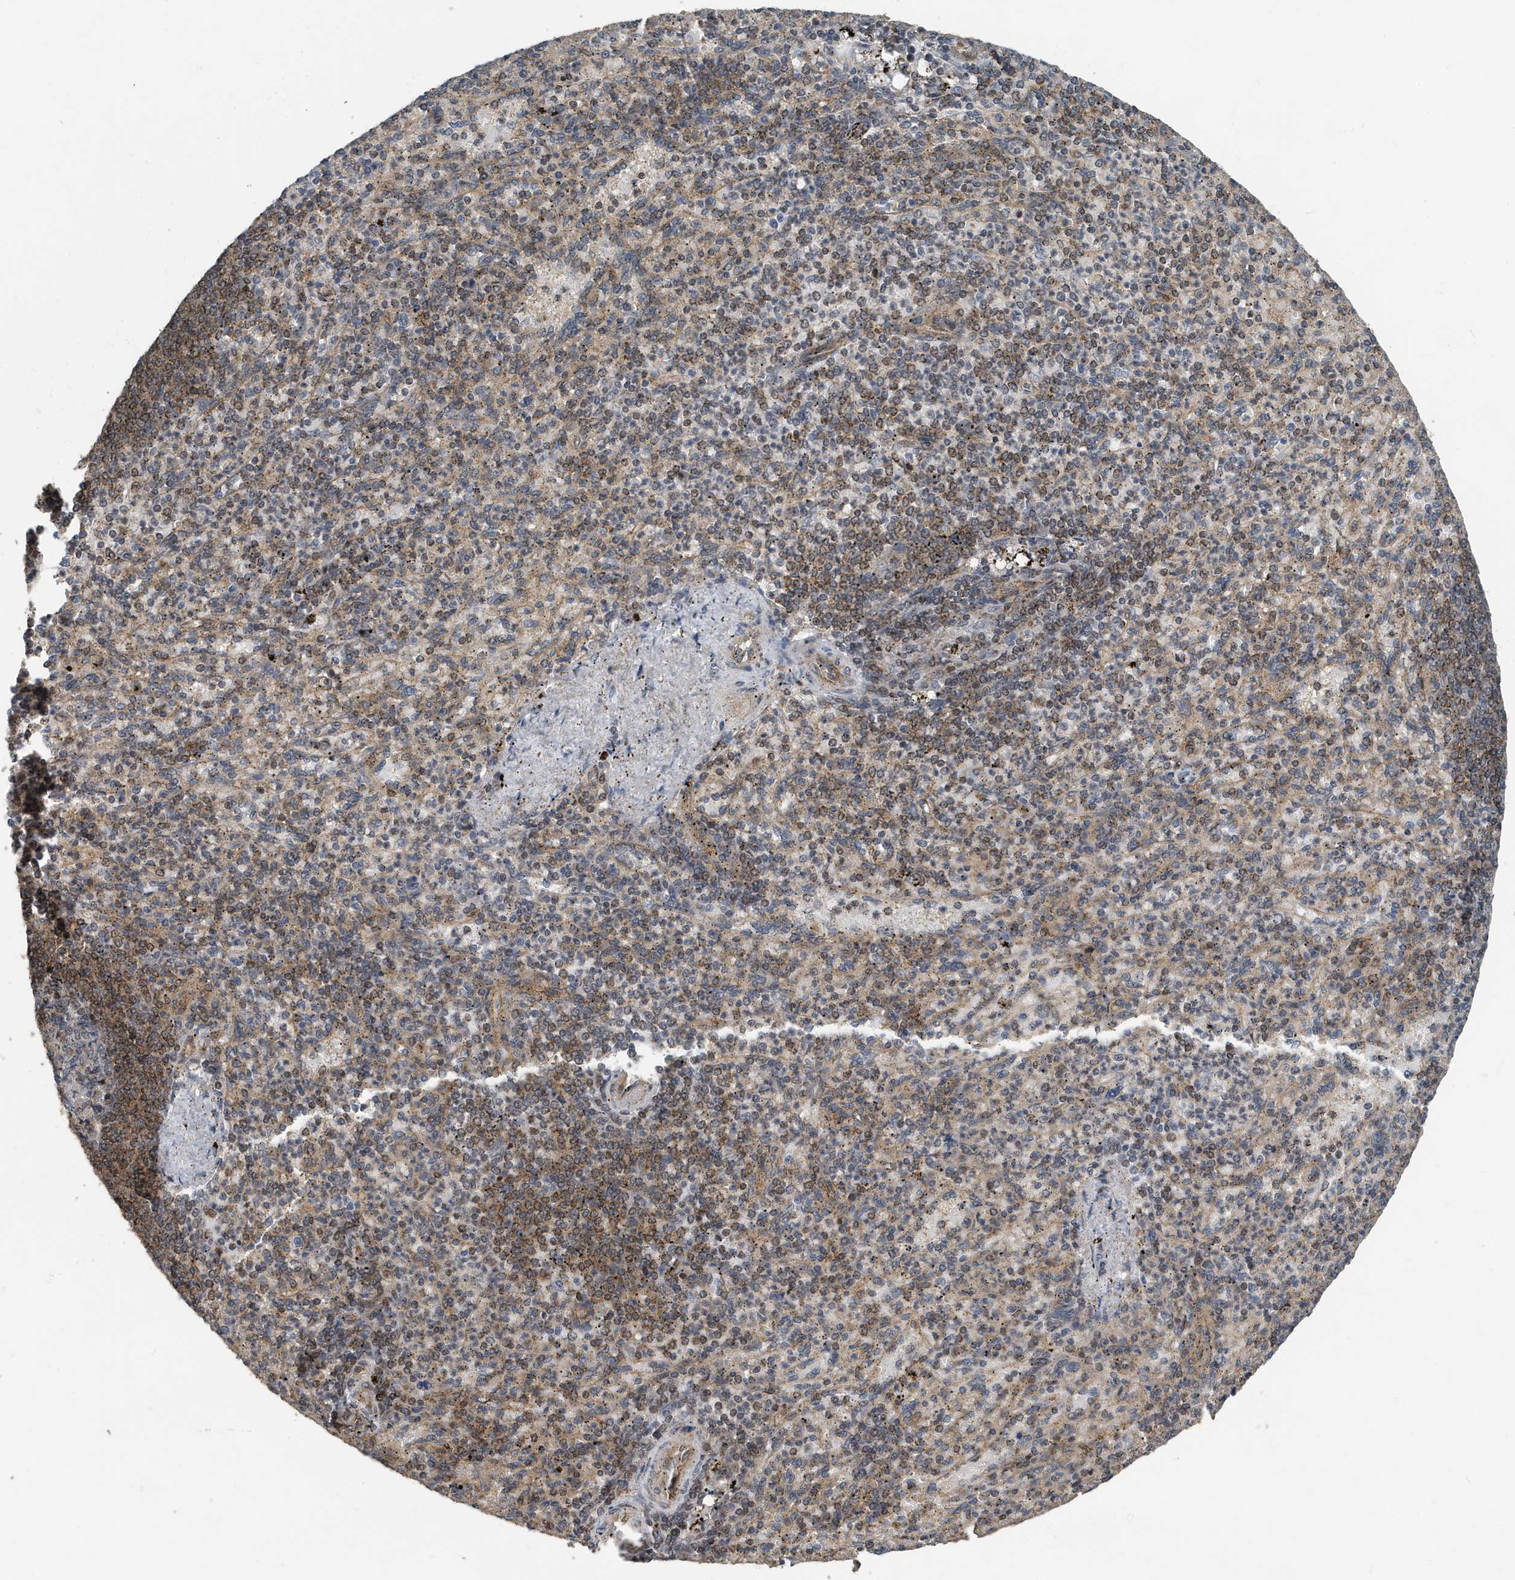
{"staining": {"intensity": "moderate", "quantity": "<25%", "location": "cytoplasmic/membranous"}, "tissue": "spleen", "cell_type": "Cells in red pulp", "image_type": "normal", "snomed": [{"axis": "morphology", "description": "Normal tissue, NOS"}, {"axis": "topography", "description": "Spleen"}], "caption": "Protein positivity by IHC exhibits moderate cytoplasmic/membranous staining in approximately <25% of cells in red pulp in benign spleen.", "gene": "KIF15", "patient": {"sex": "female", "age": 74}}